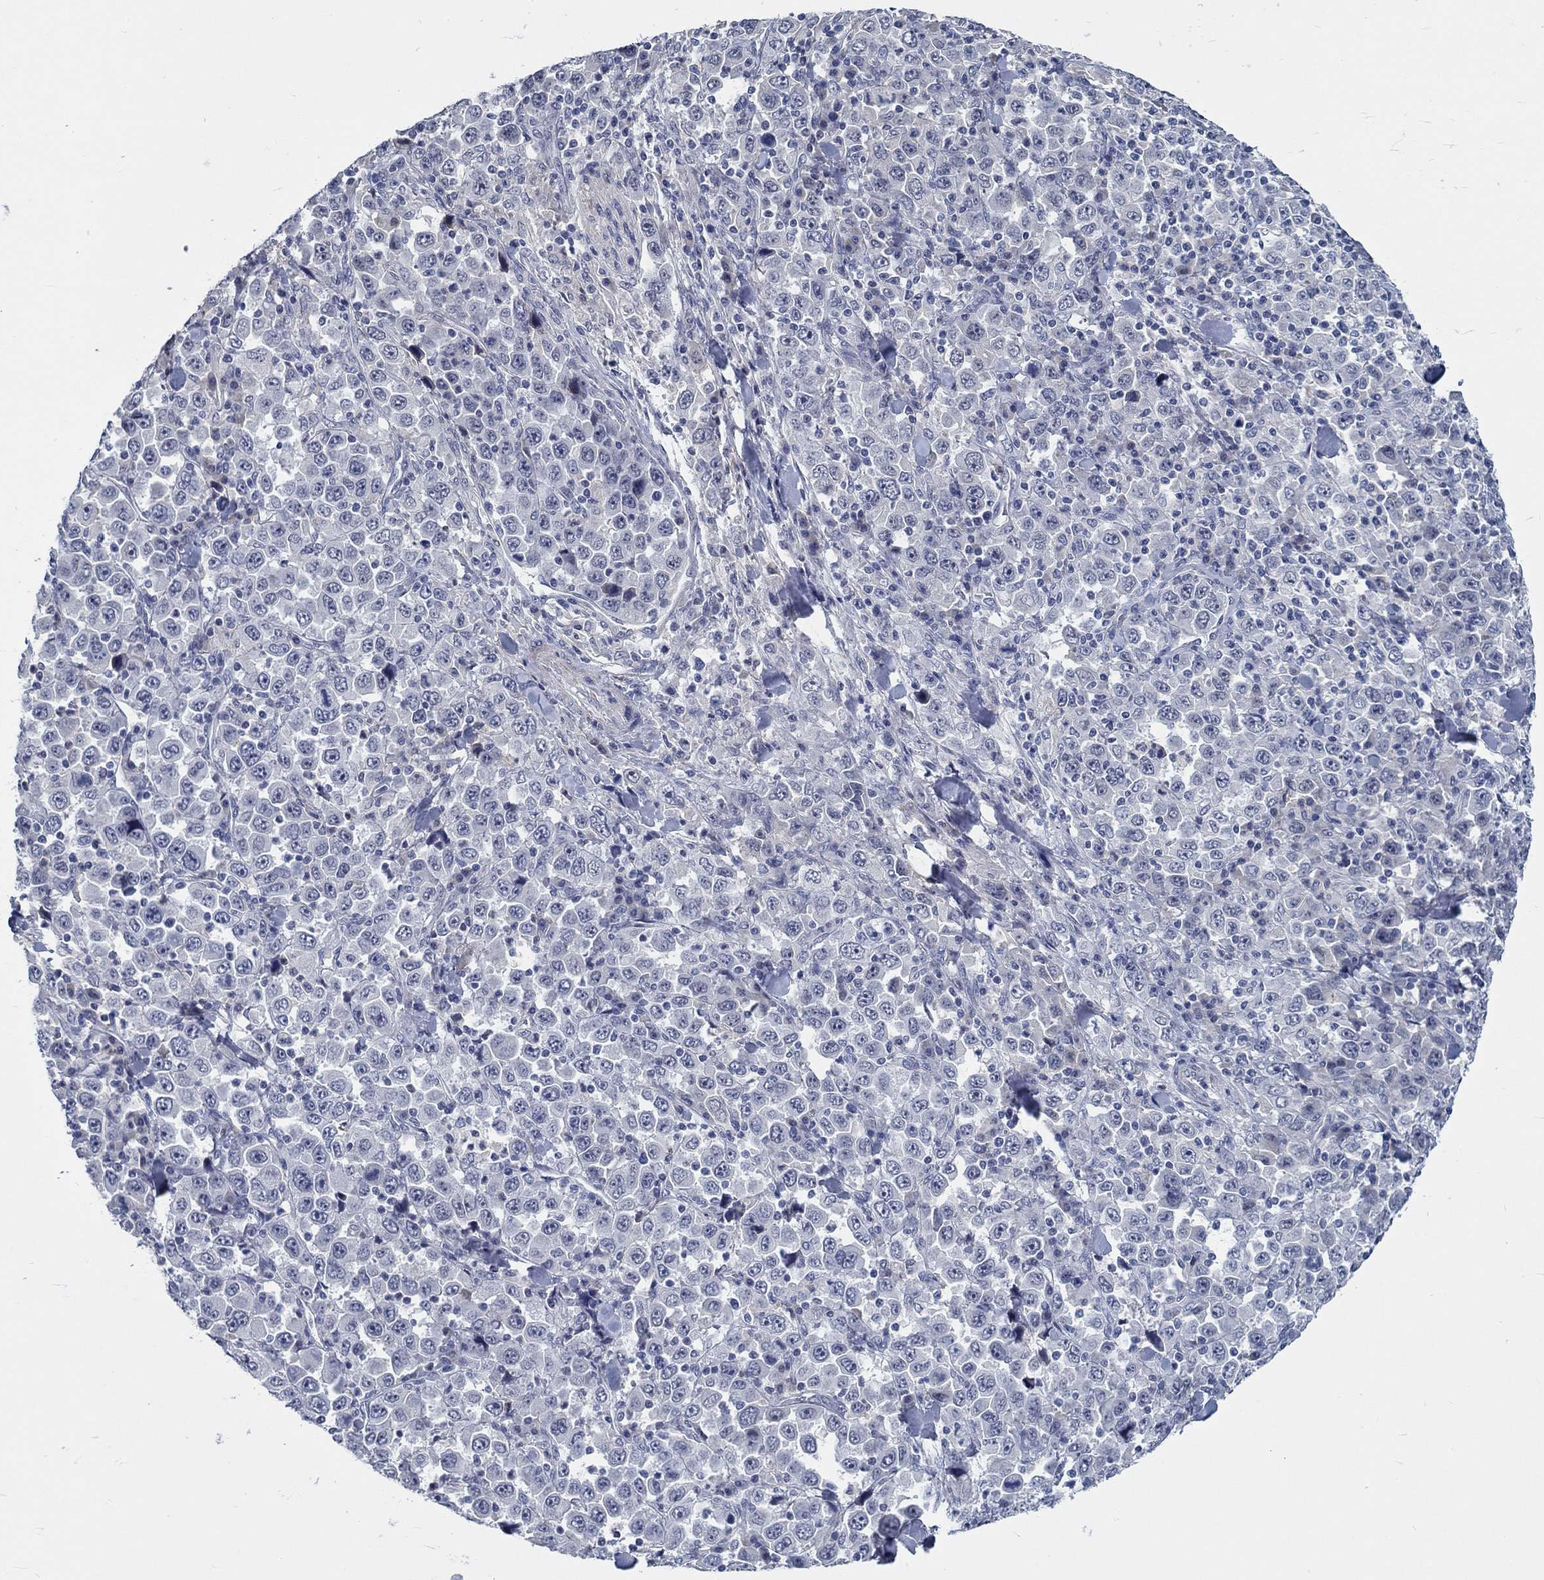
{"staining": {"intensity": "negative", "quantity": "none", "location": "none"}, "tissue": "stomach cancer", "cell_type": "Tumor cells", "image_type": "cancer", "snomed": [{"axis": "morphology", "description": "Normal tissue, NOS"}, {"axis": "morphology", "description": "Adenocarcinoma, NOS"}, {"axis": "topography", "description": "Stomach, upper"}, {"axis": "topography", "description": "Stomach"}], "caption": "Immunohistochemistry (IHC) photomicrograph of stomach cancer stained for a protein (brown), which shows no staining in tumor cells.", "gene": "MYBPC1", "patient": {"sex": "male", "age": 59}}